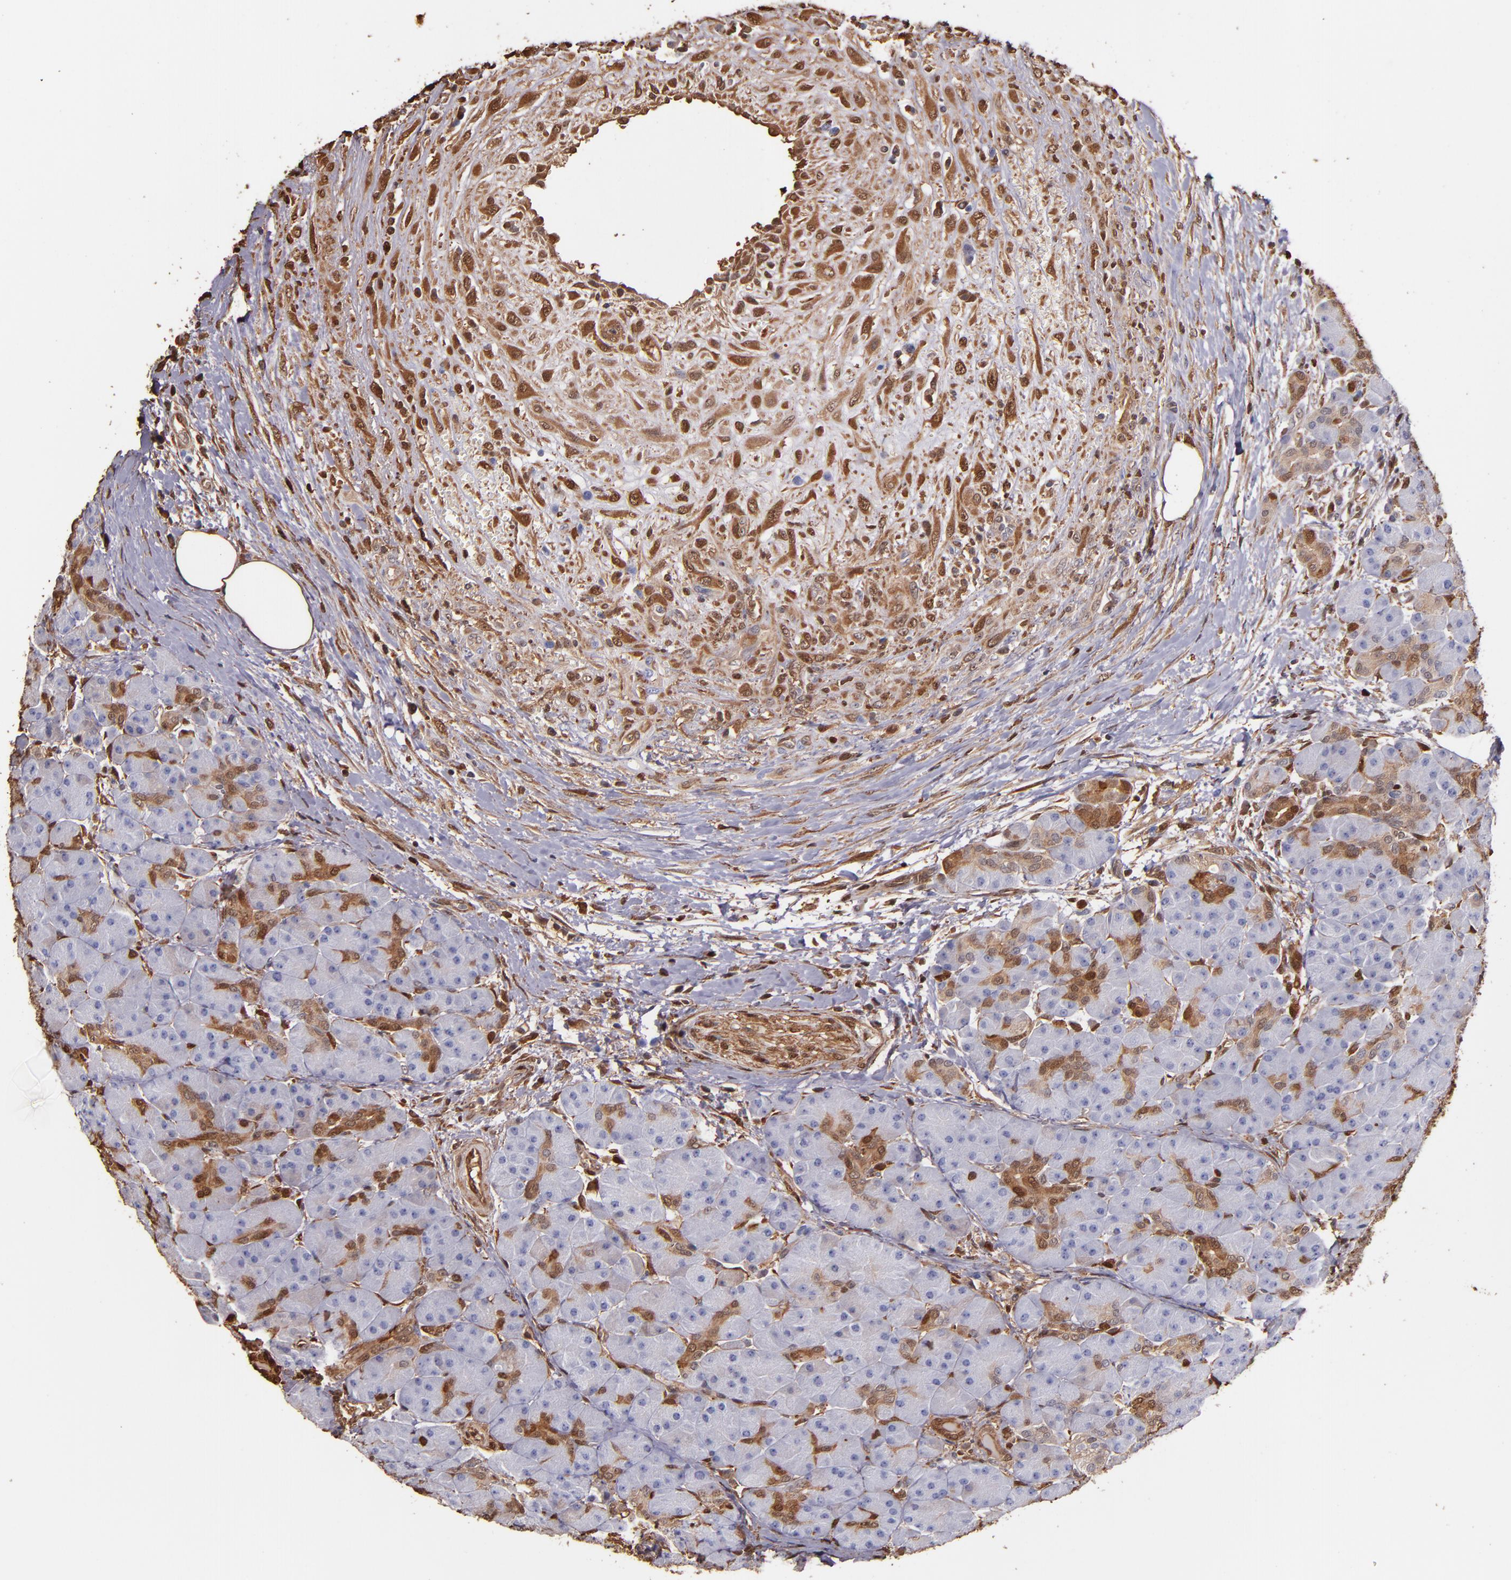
{"staining": {"intensity": "moderate", "quantity": "<25%", "location": "cytoplasmic/membranous"}, "tissue": "pancreas", "cell_type": "Exocrine glandular cells", "image_type": "normal", "snomed": [{"axis": "morphology", "description": "Normal tissue, NOS"}, {"axis": "topography", "description": "Pancreas"}], "caption": "Exocrine glandular cells exhibit low levels of moderate cytoplasmic/membranous staining in approximately <25% of cells in normal pancreas. Using DAB (3,3'-diaminobenzidine) (brown) and hematoxylin (blue) stains, captured at high magnification using brightfield microscopy.", "gene": "S100A6", "patient": {"sex": "male", "age": 66}}